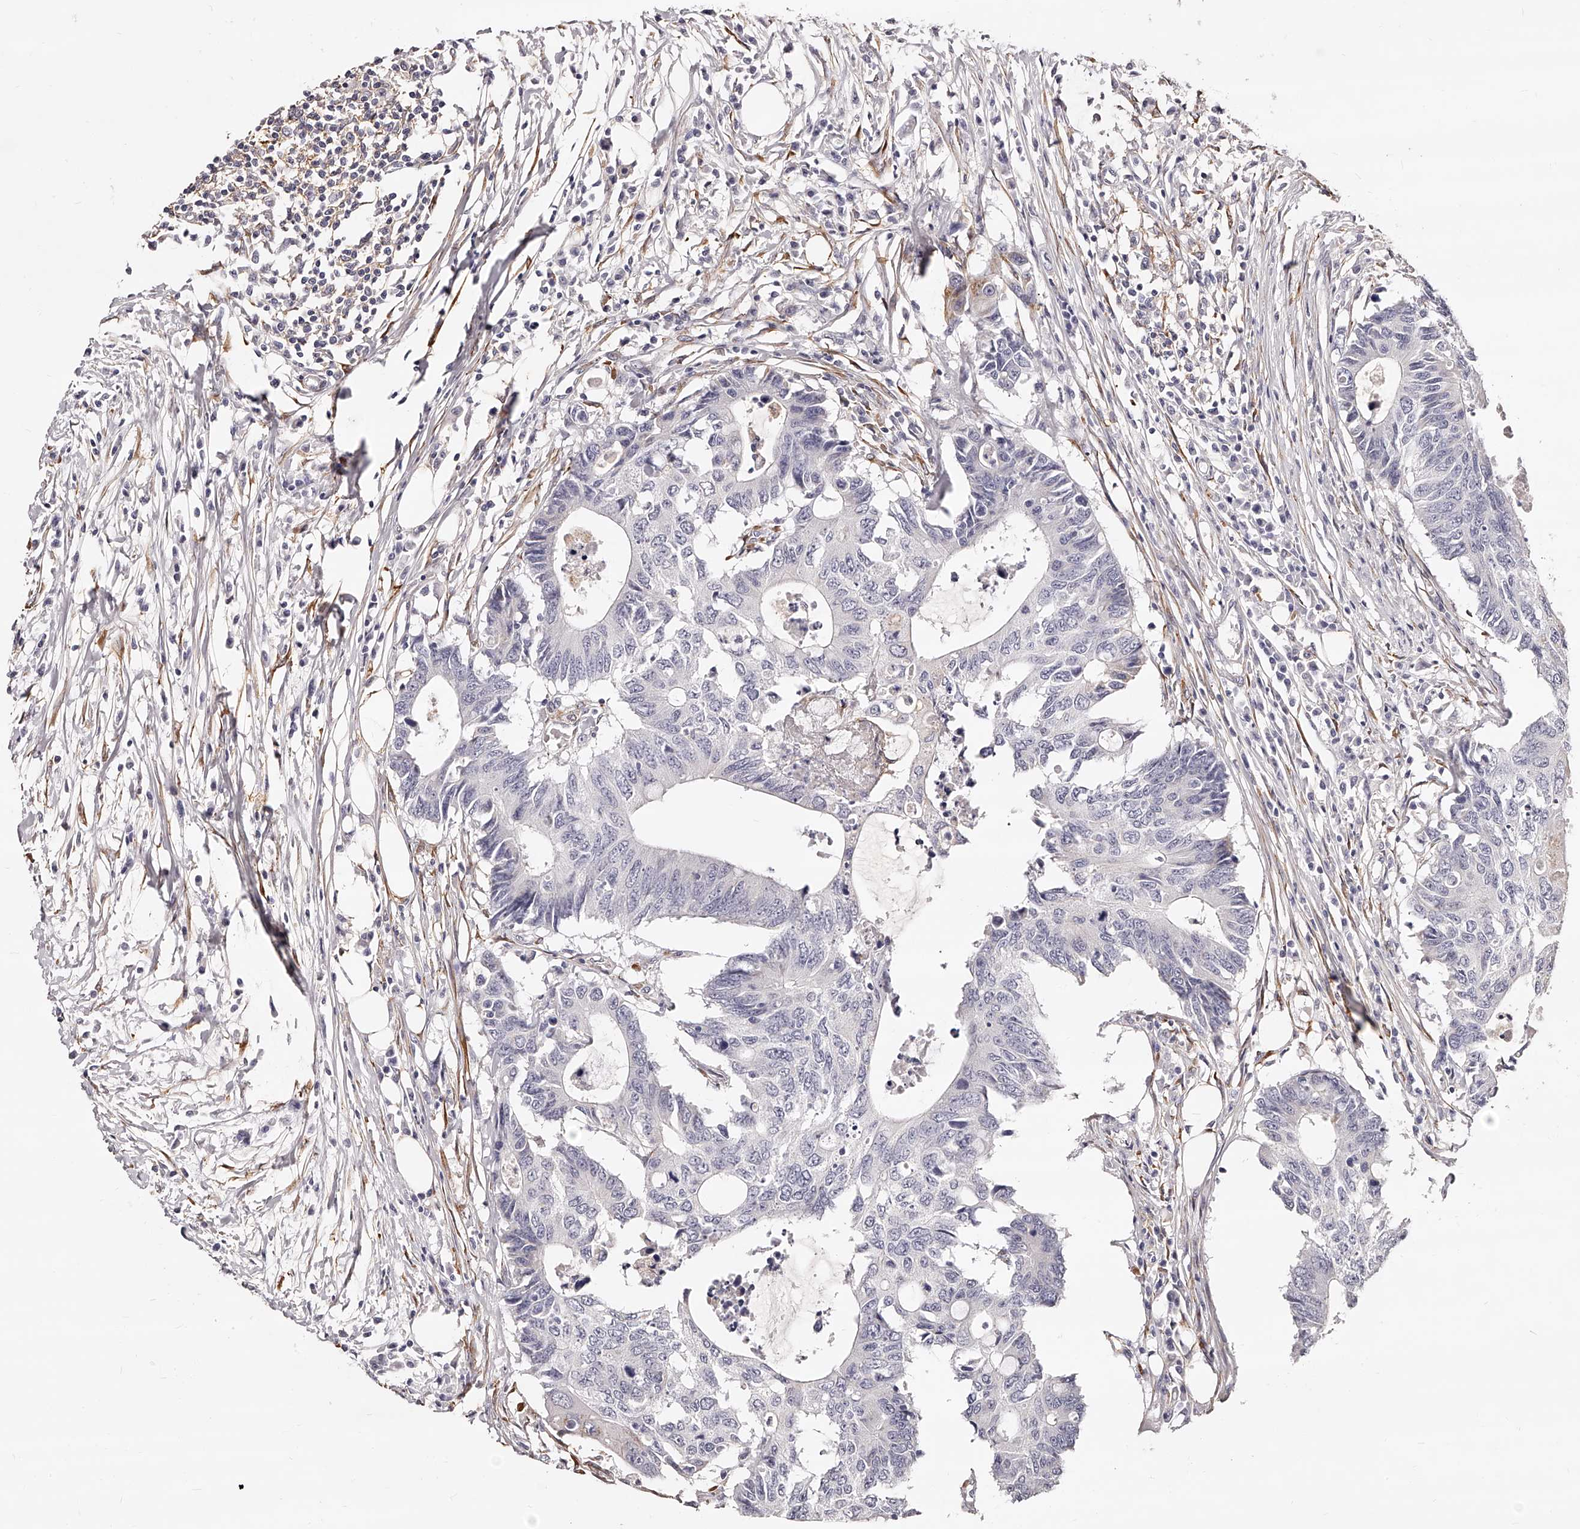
{"staining": {"intensity": "negative", "quantity": "none", "location": "none"}, "tissue": "colorectal cancer", "cell_type": "Tumor cells", "image_type": "cancer", "snomed": [{"axis": "morphology", "description": "Adenocarcinoma, NOS"}, {"axis": "topography", "description": "Colon"}], "caption": "High power microscopy histopathology image of an immunohistochemistry image of colorectal cancer (adenocarcinoma), revealing no significant staining in tumor cells.", "gene": "CD82", "patient": {"sex": "male", "age": 71}}